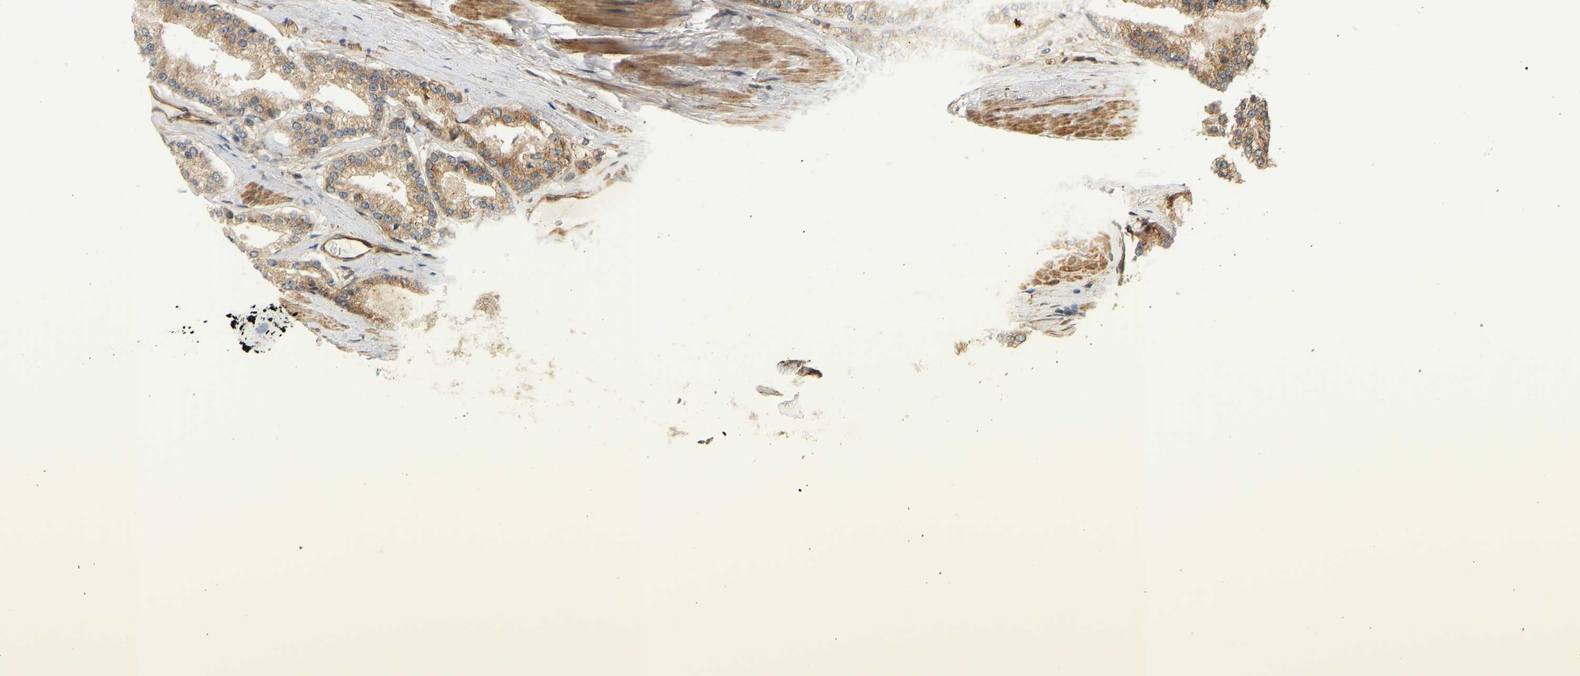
{"staining": {"intensity": "moderate", "quantity": ">75%", "location": "cytoplasmic/membranous"}, "tissue": "prostate cancer", "cell_type": "Tumor cells", "image_type": "cancer", "snomed": [{"axis": "morphology", "description": "Adenocarcinoma, Low grade"}, {"axis": "topography", "description": "Prostate"}], "caption": "An image showing moderate cytoplasmic/membranous positivity in about >75% of tumor cells in prostate cancer, as visualized by brown immunohistochemical staining.", "gene": "CEP57", "patient": {"sex": "male", "age": 70}}